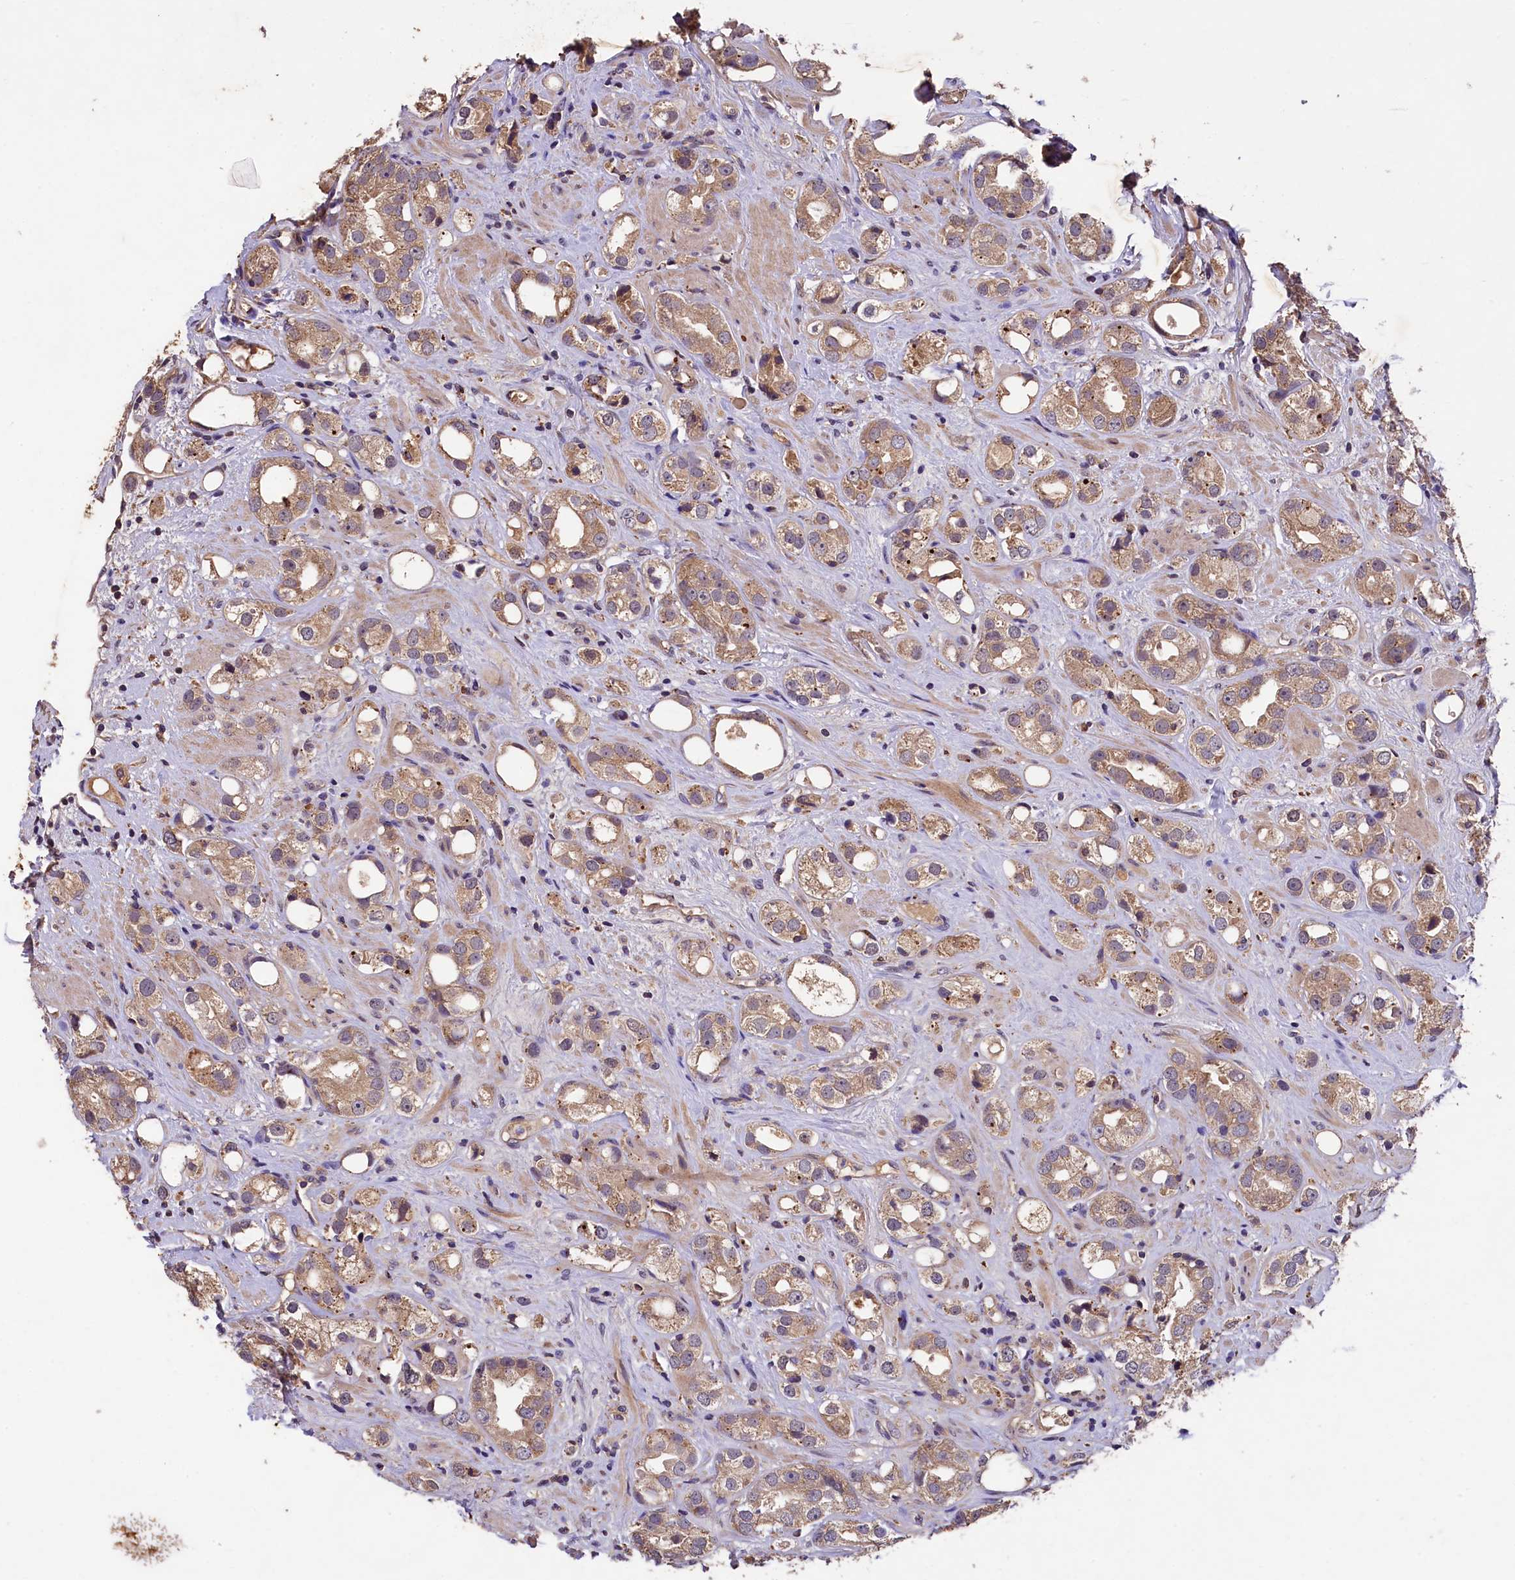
{"staining": {"intensity": "moderate", "quantity": ">75%", "location": "cytoplasmic/membranous"}, "tissue": "prostate cancer", "cell_type": "Tumor cells", "image_type": "cancer", "snomed": [{"axis": "morphology", "description": "Adenocarcinoma, NOS"}, {"axis": "topography", "description": "Prostate"}], "caption": "Tumor cells show medium levels of moderate cytoplasmic/membranous expression in about >75% of cells in prostate adenocarcinoma. (DAB (3,3'-diaminobenzidine) IHC with brightfield microscopy, high magnification).", "gene": "PLXNB1", "patient": {"sex": "male", "age": 79}}